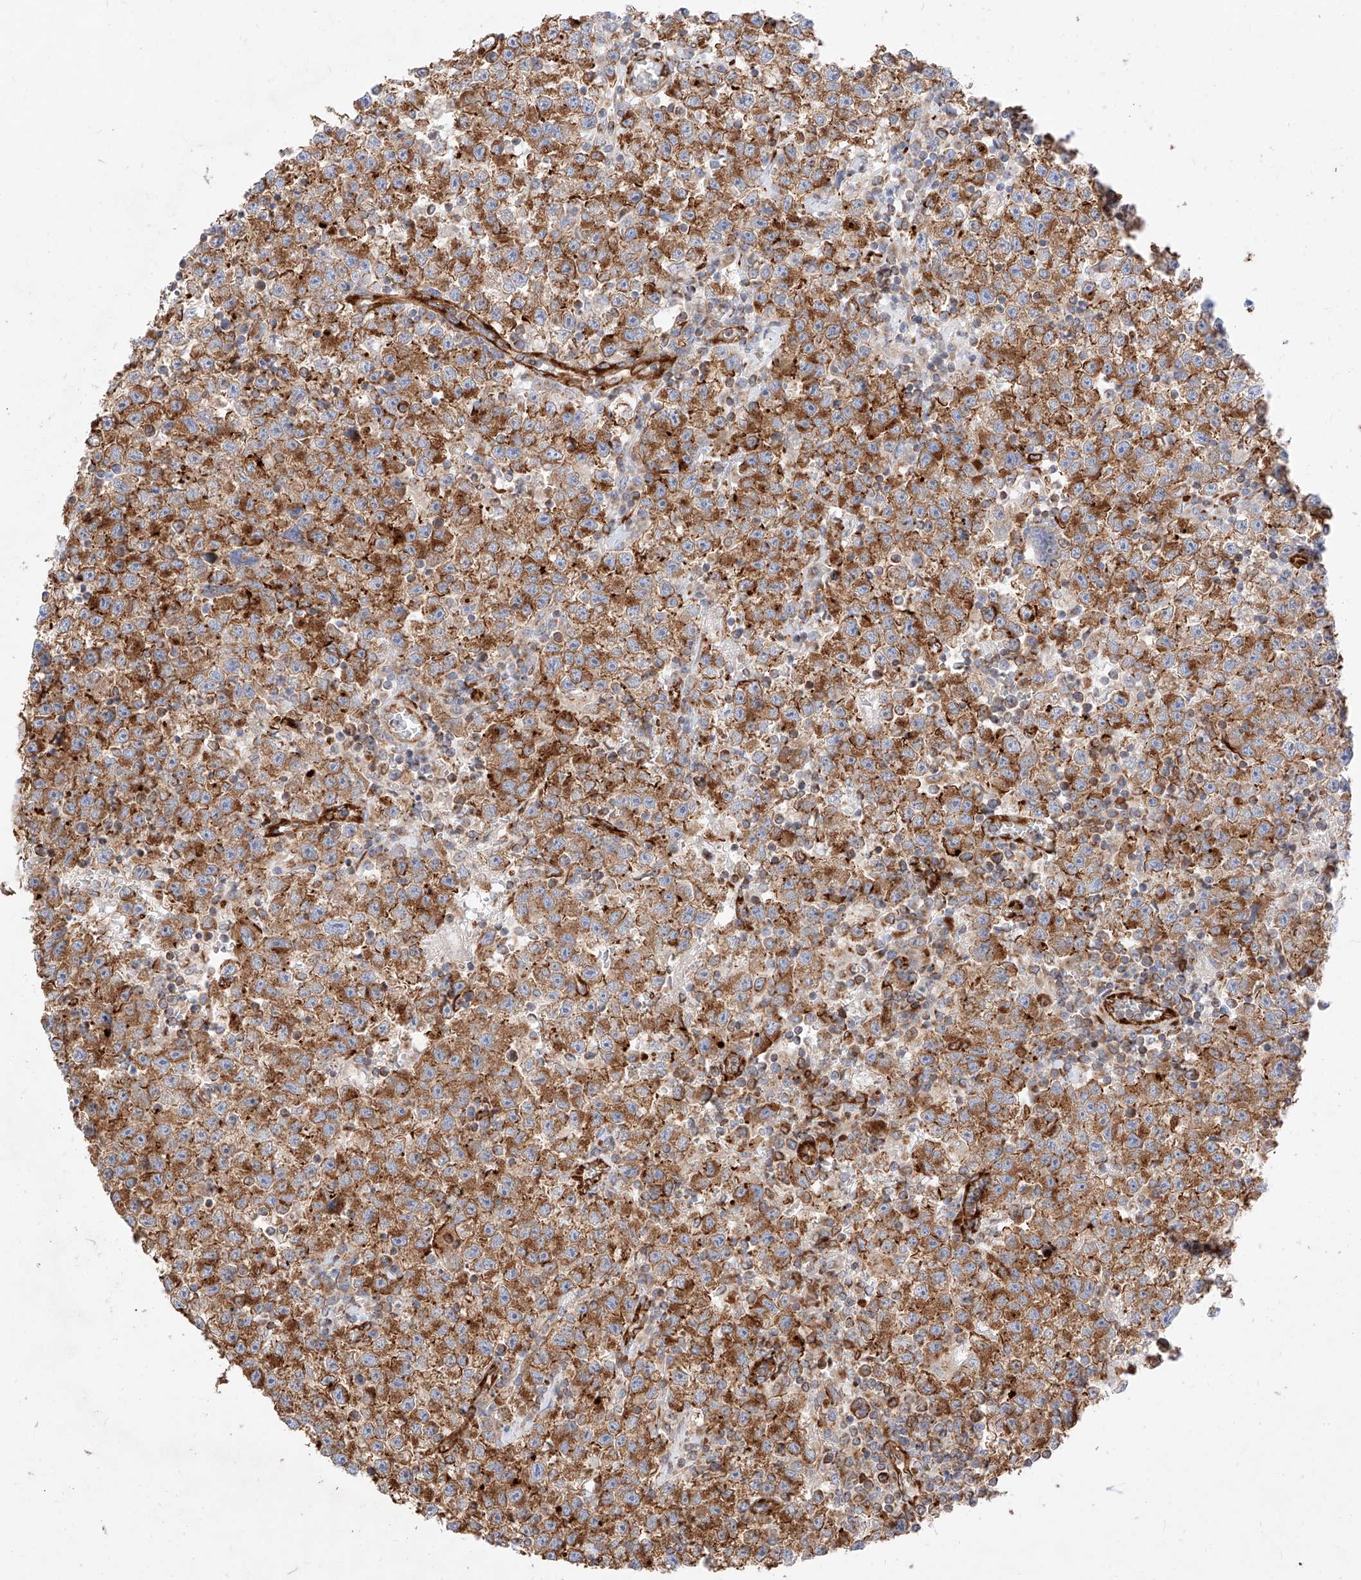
{"staining": {"intensity": "moderate", "quantity": ">75%", "location": "cytoplasmic/membranous"}, "tissue": "testis cancer", "cell_type": "Tumor cells", "image_type": "cancer", "snomed": [{"axis": "morphology", "description": "Seminoma, NOS"}, {"axis": "topography", "description": "Testis"}], "caption": "This is an image of IHC staining of testis cancer, which shows moderate staining in the cytoplasmic/membranous of tumor cells.", "gene": "CSGALNACT2", "patient": {"sex": "male", "age": 22}}